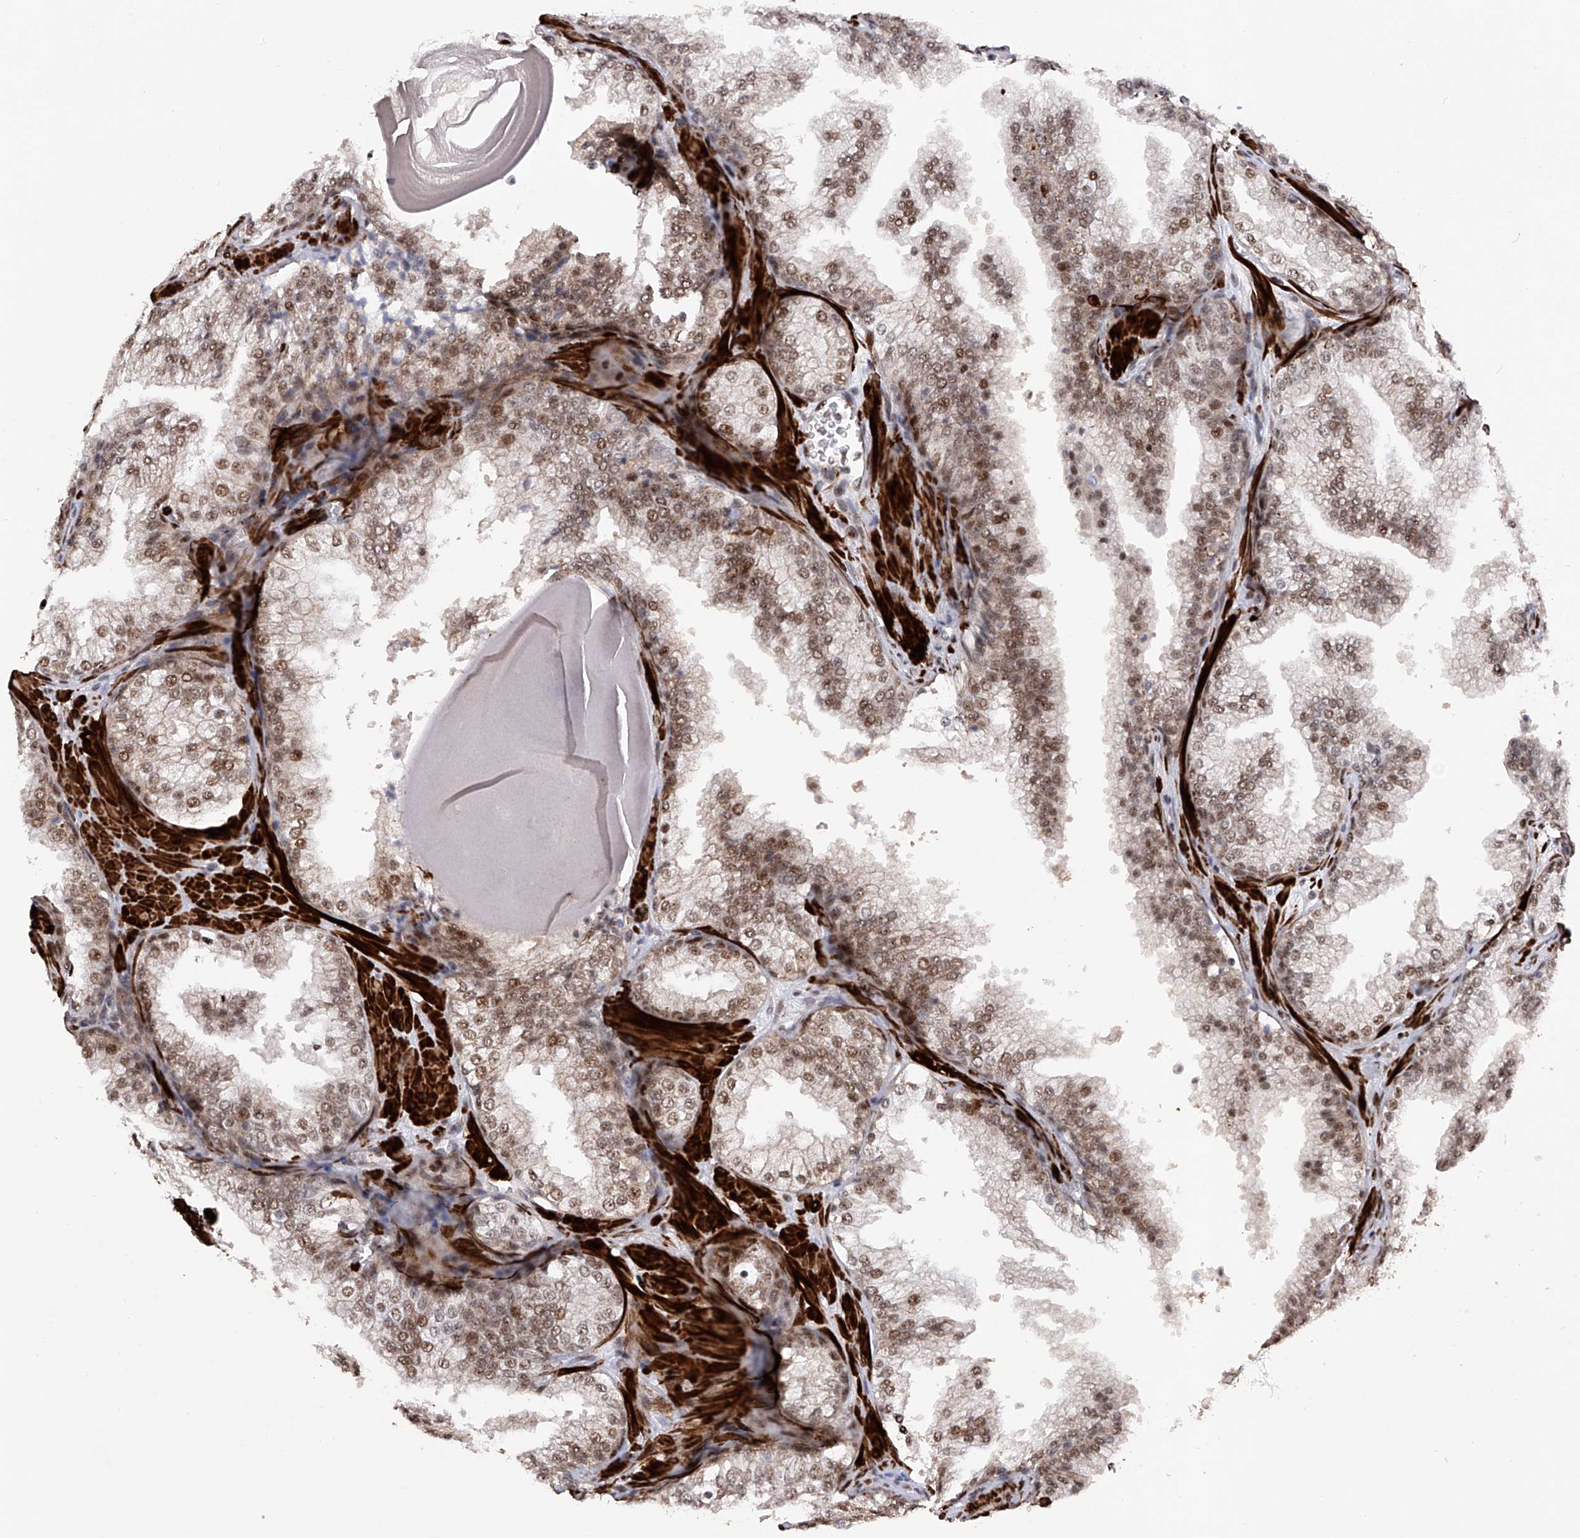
{"staining": {"intensity": "moderate", "quantity": ">75%", "location": "nuclear"}, "tissue": "prostate cancer", "cell_type": "Tumor cells", "image_type": "cancer", "snomed": [{"axis": "morphology", "description": "Adenocarcinoma, High grade"}, {"axis": "topography", "description": "Prostate"}], "caption": "DAB (3,3'-diaminobenzidine) immunohistochemical staining of human prostate adenocarcinoma (high-grade) exhibits moderate nuclear protein positivity in about >75% of tumor cells. Nuclei are stained in blue.", "gene": "NFATC4", "patient": {"sex": "male", "age": 62}}